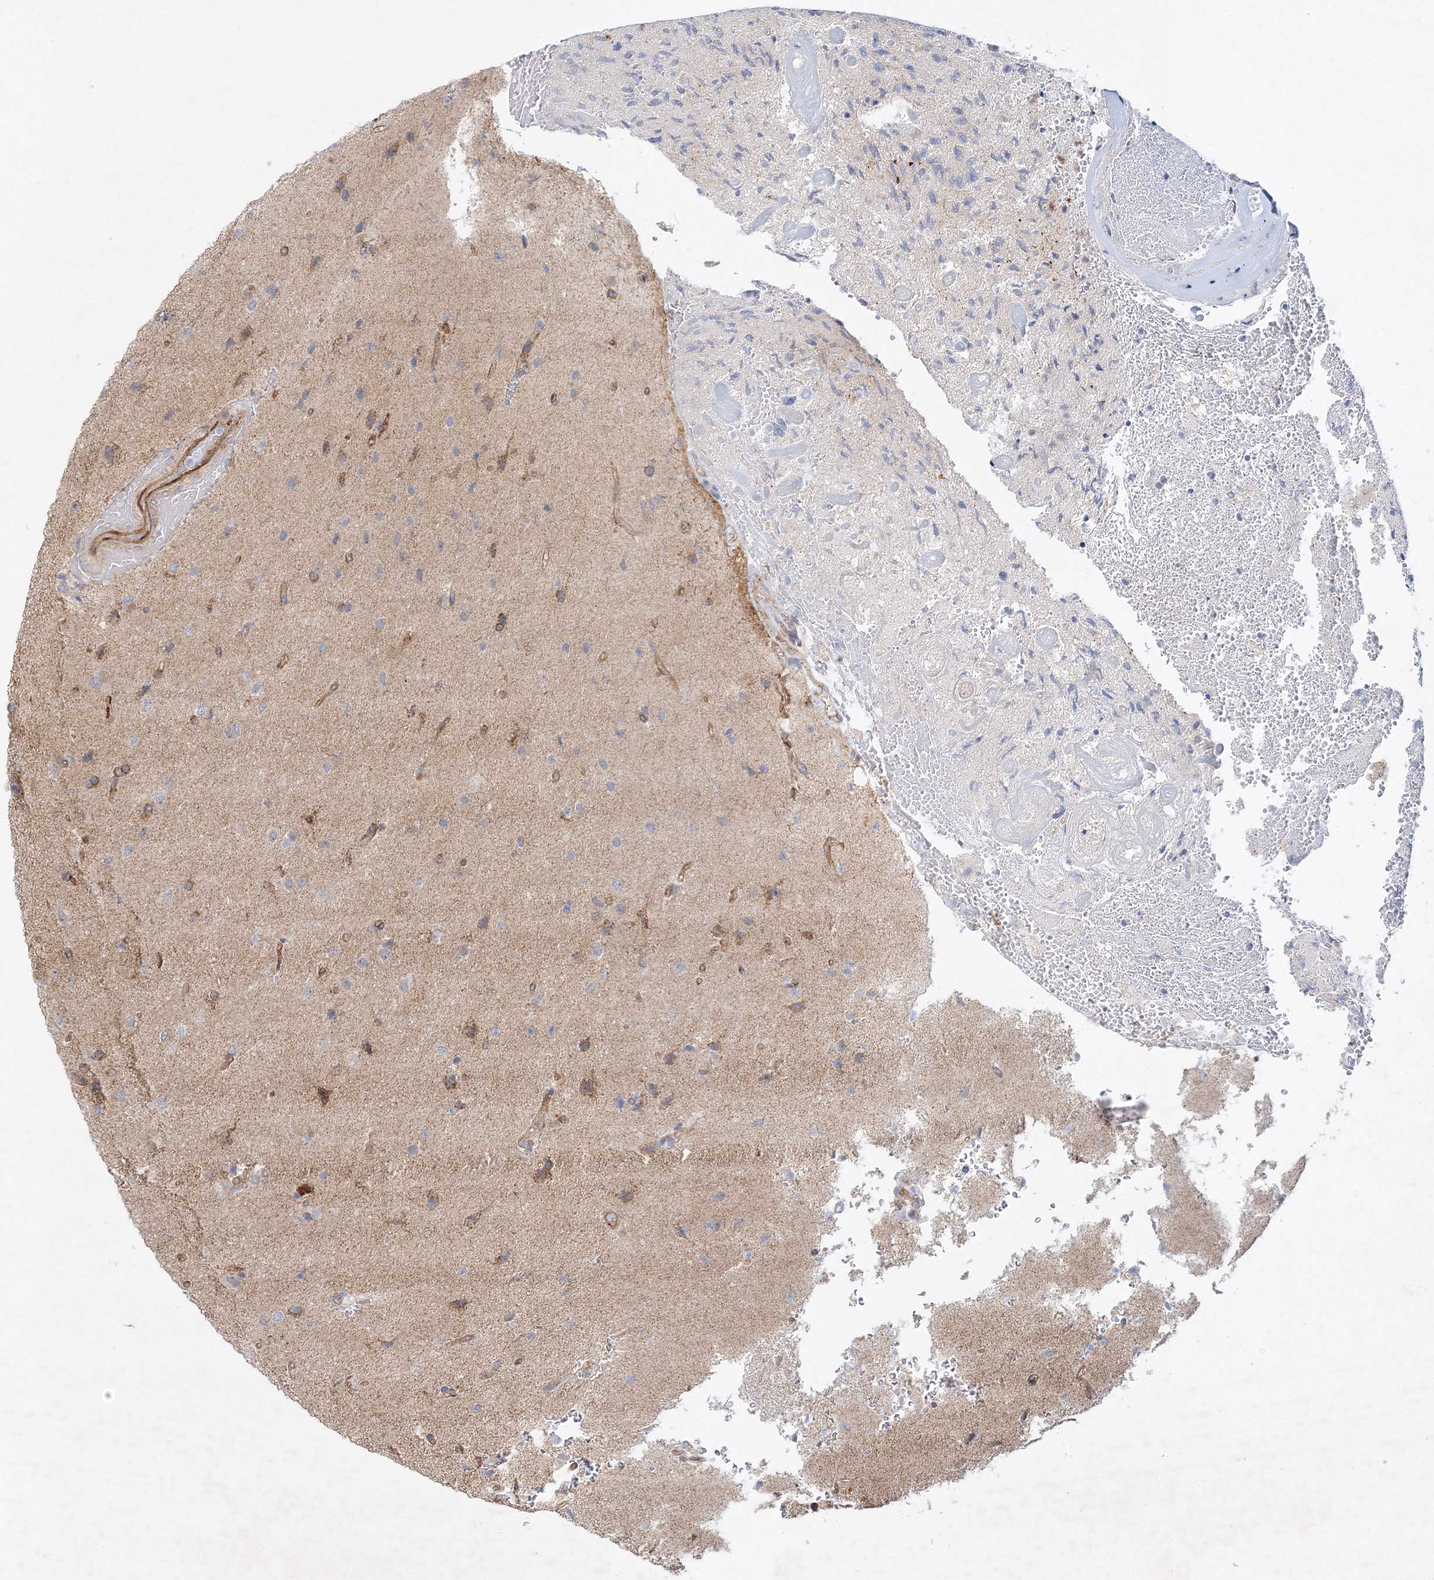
{"staining": {"intensity": "negative", "quantity": "none", "location": "none"}, "tissue": "glioma", "cell_type": "Tumor cells", "image_type": "cancer", "snomed": [{"axis": "morphology", "description": "Glioma, malignant, High grade"}, {"axis": "topography", "description": "Brain"}], "caption": "A photomicrograph of glioma stained for a protein shows no brown staining in tumor cells.", "gene": "ZFYVE16", "patient": {"sex": "male", "age": 72}}